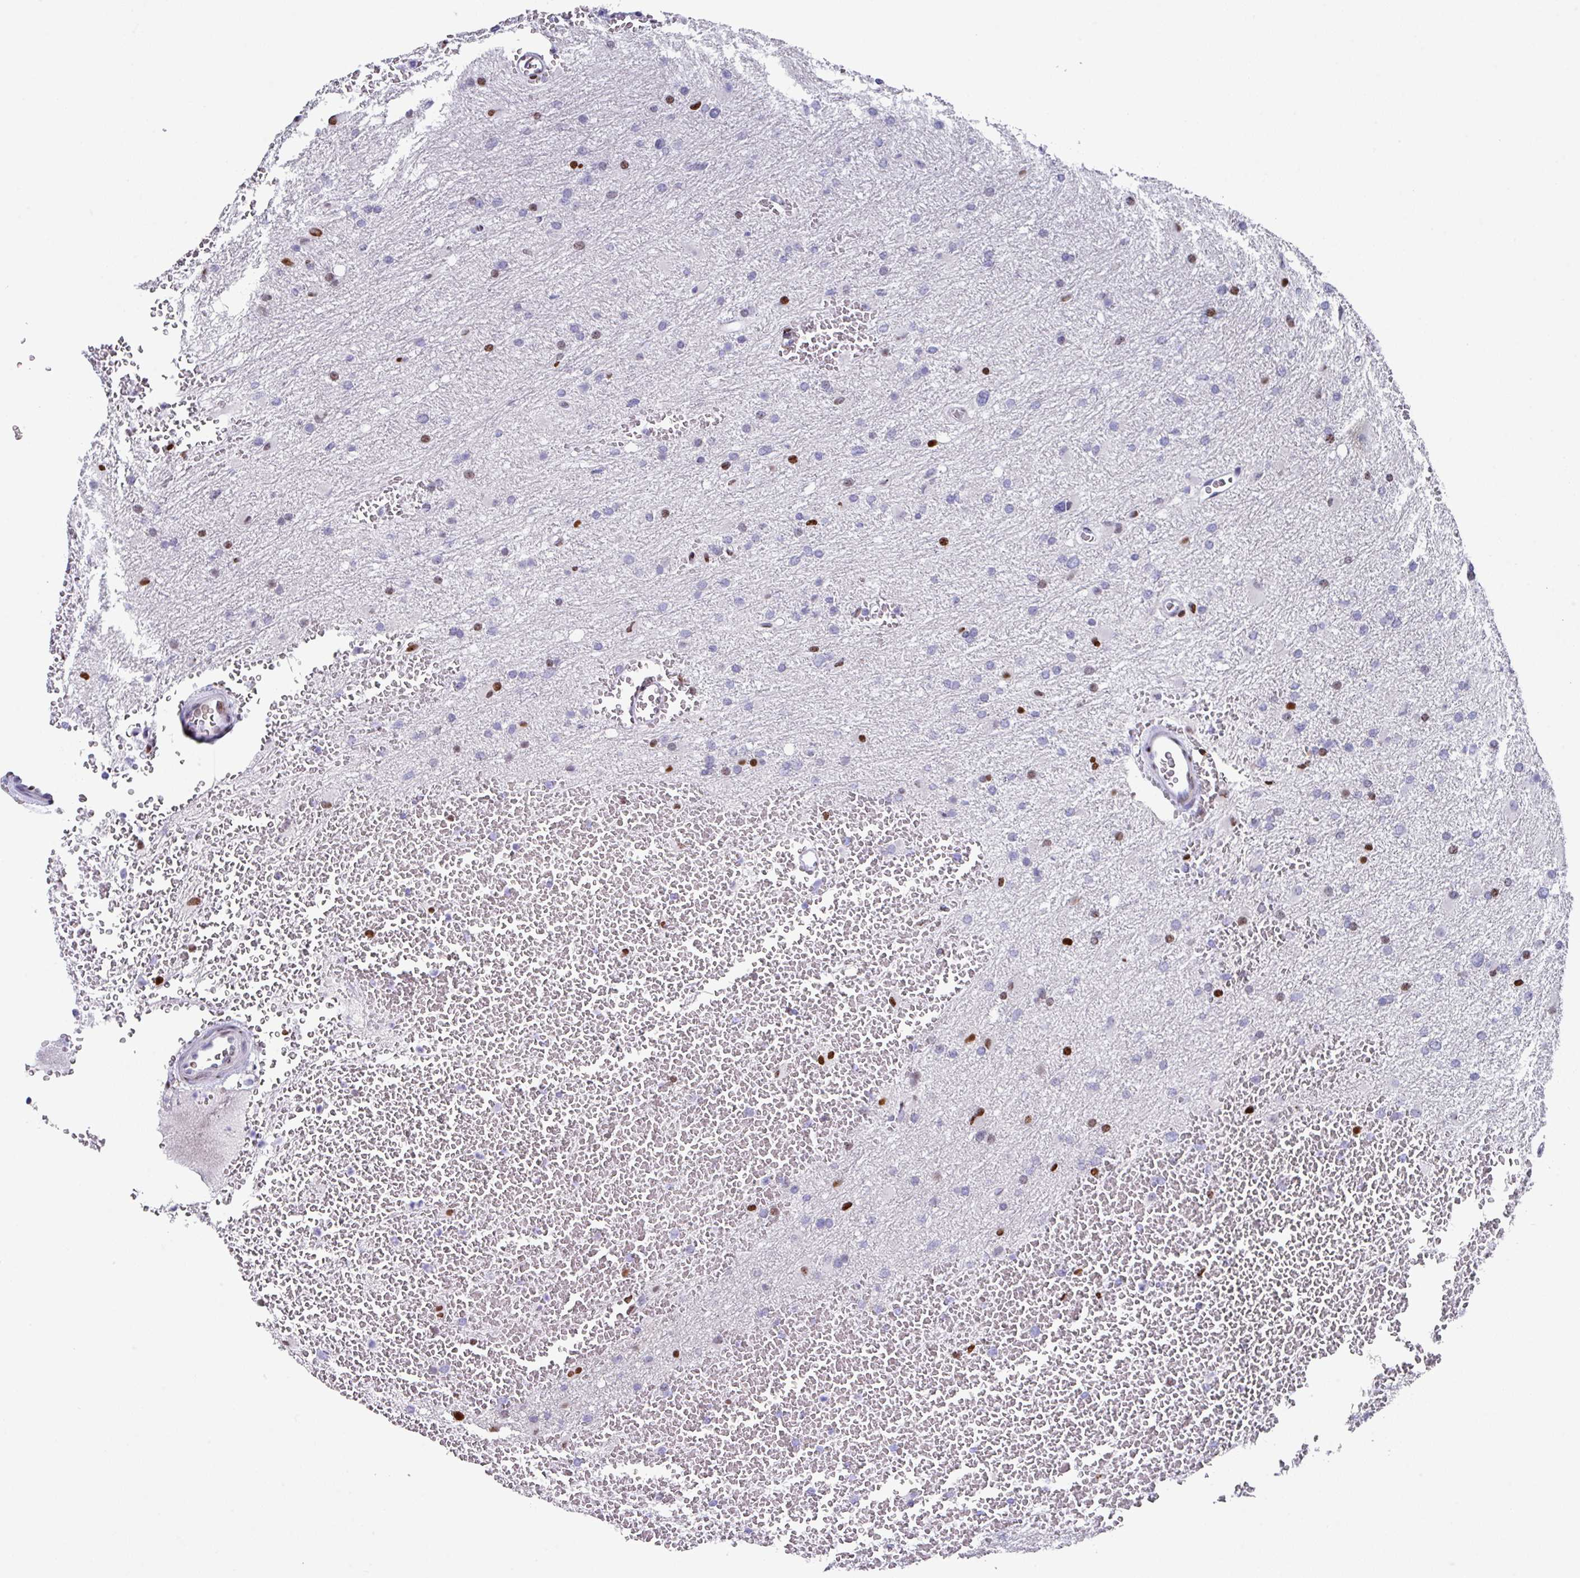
{"staining": {"intensity": "moderate", "quantity": "<25%", "location": "nuclear"}, "tissue": "glioma", "cell_type": "Tumor cells", "image_type": "cancer", "snomed": [{"axis": "morphology", "description": "Glioma, malignant, High grade"}, {"axis": "topography", "description": "Cerebral cortex"}], "caption": "Immunohistochemistry (IHC) micrograph of neoplastic tissue: malignant glioma (high-grade) stained using IHC shows low levels of moderate protein expression localized specifically in the nuclear of tumor cells, appearing as a nuclear brown color.", "gene": "TCF3", "patient": {"sex": "female", "age": 36}}